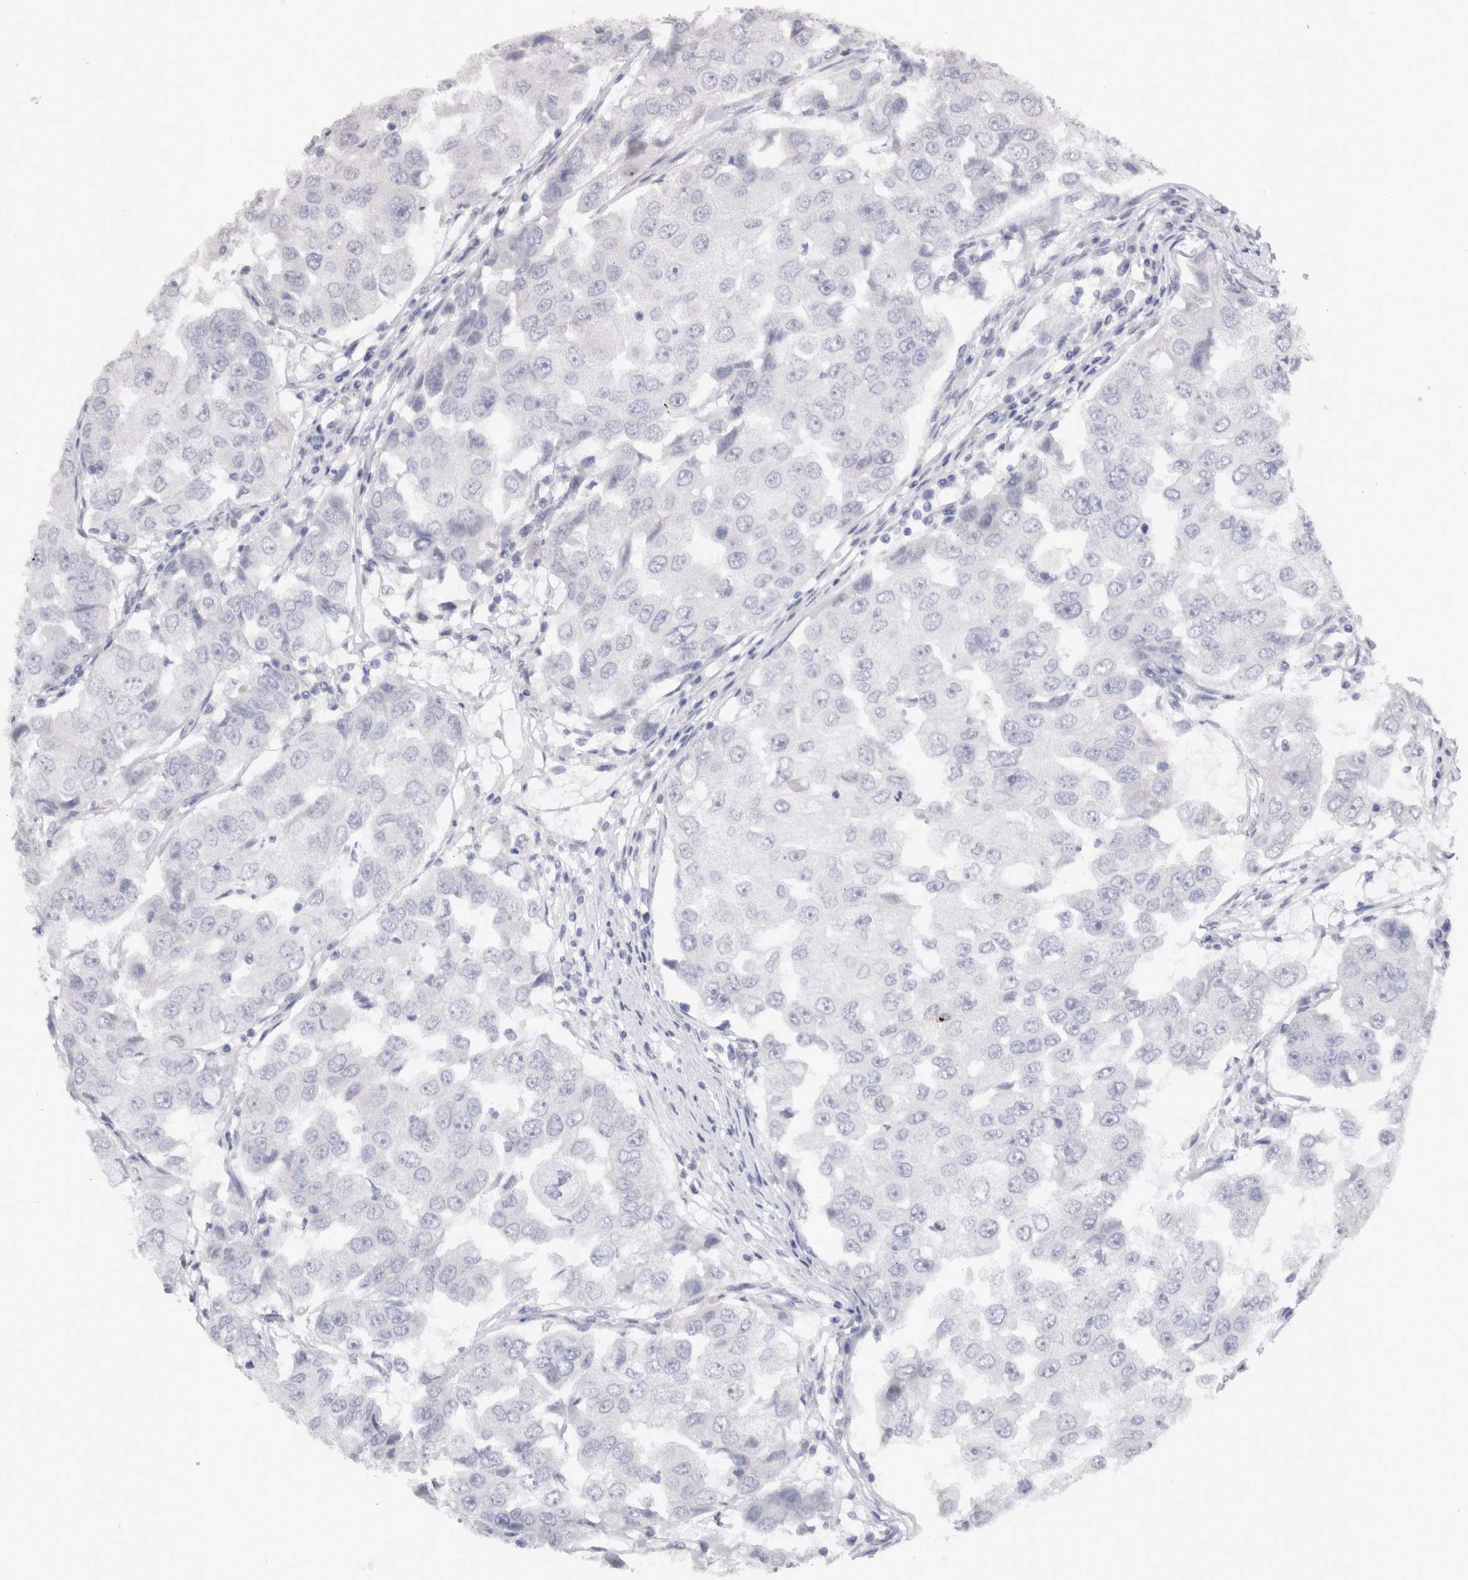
{"staining": {"intensity": "negative", "quantity": "none", "location": "none"}, "tissue": "breast cancer", "cell_type": "Tumor cells", "image_type": "cancer", "snomed": [{"axis": "morphology", "description": "Duct carcinoma"}, {"axis": "topography", "description": "Breast"}], "caption": "This is an immunohistochemistry micrograph of breast cancer. There is no expression in tumor cells.", "gene": "CDH6", "patient": {"sex": "female", "age": 27}}